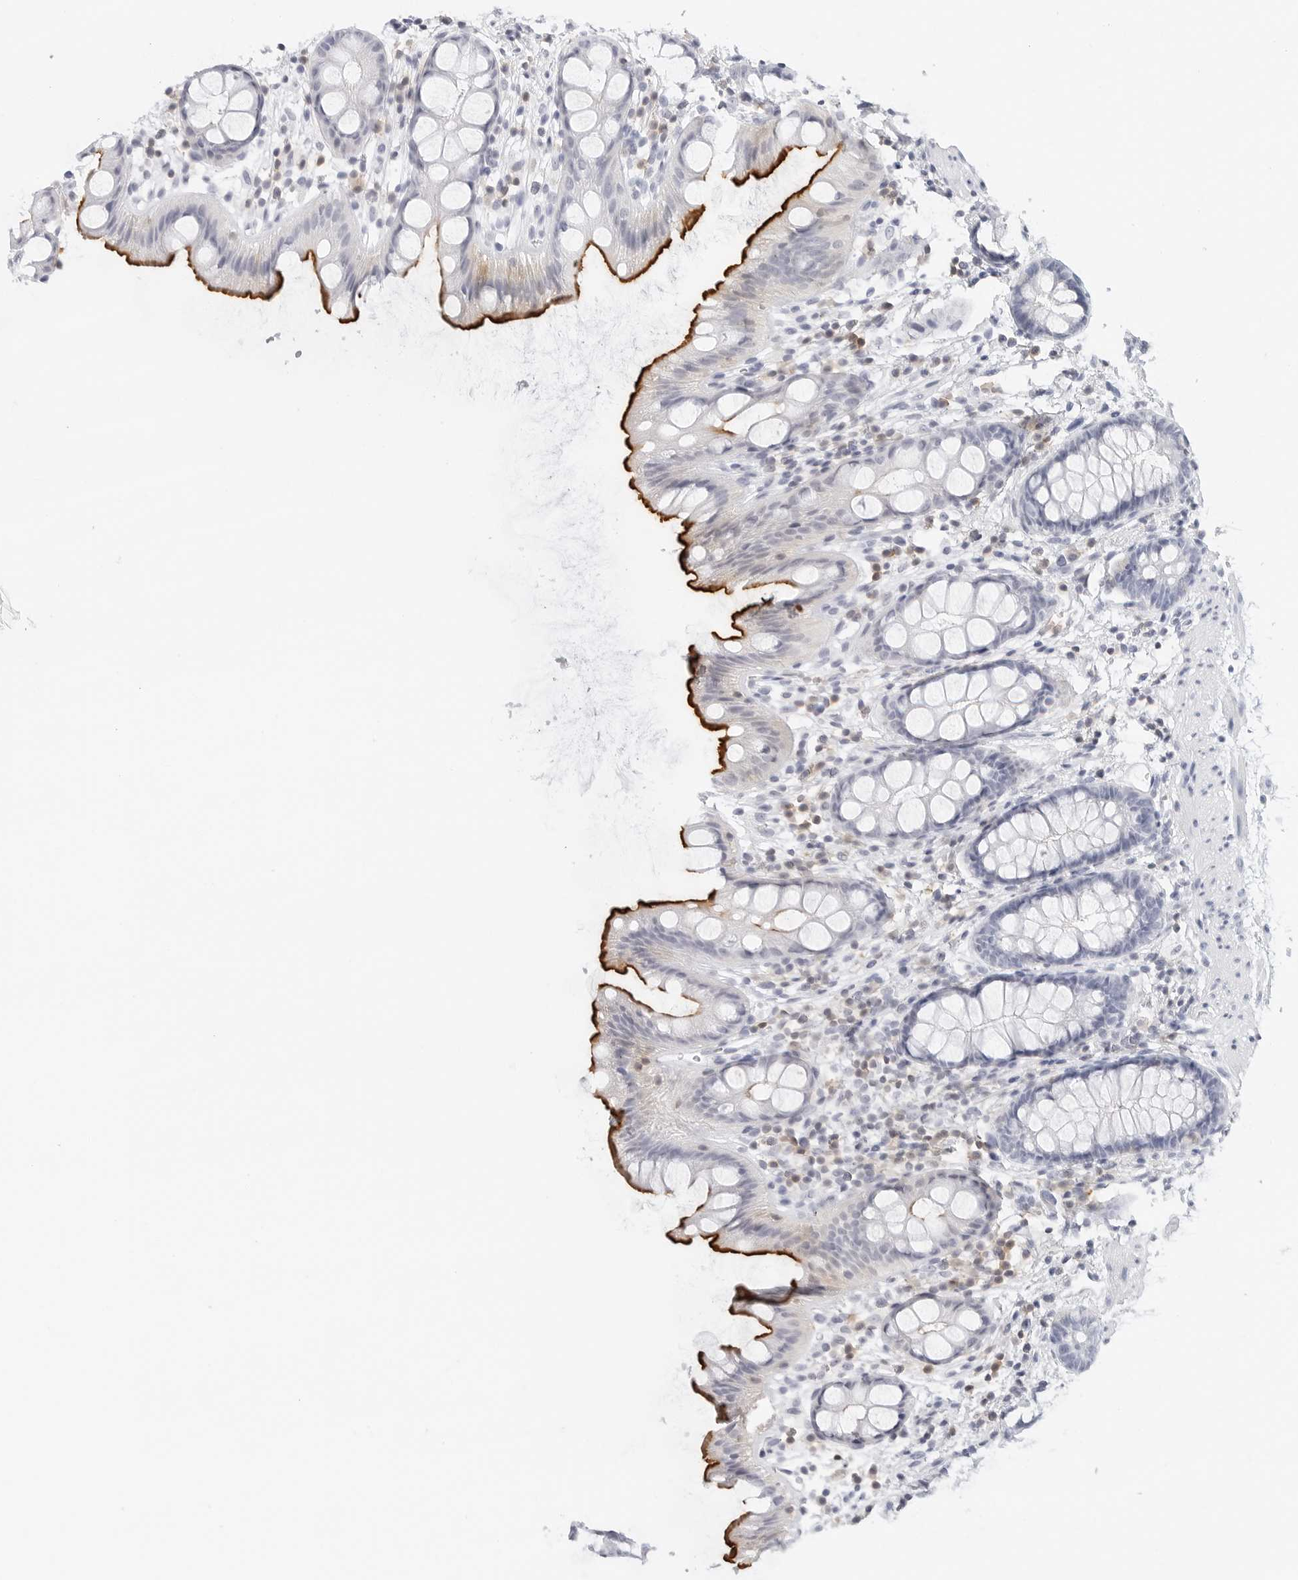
{"staining": {"intensity": "strong", "quantity": "<25%", "location": "cytoplasmic/membranous"}, "tissue": "rectum", "cell_type": "Glandular cells", "image_type": "normal", "snomed": [{"axis": "morphology", "description": "Normal tissue, NOS"}, {"axis": "topography", "description": "Rectum"}], "caption": "DAB (3,3'-diaminobenzidine) immunohistochemical staining of normal rectum displays strong cytoplasmic/membranous protein staining in about <25% of glandular cells. The protein of interest is shown in brown color, while the nuclei are stained blue.", "gene": "SLC9A3R1", "patient": {"sex": "female", "age": 65}}